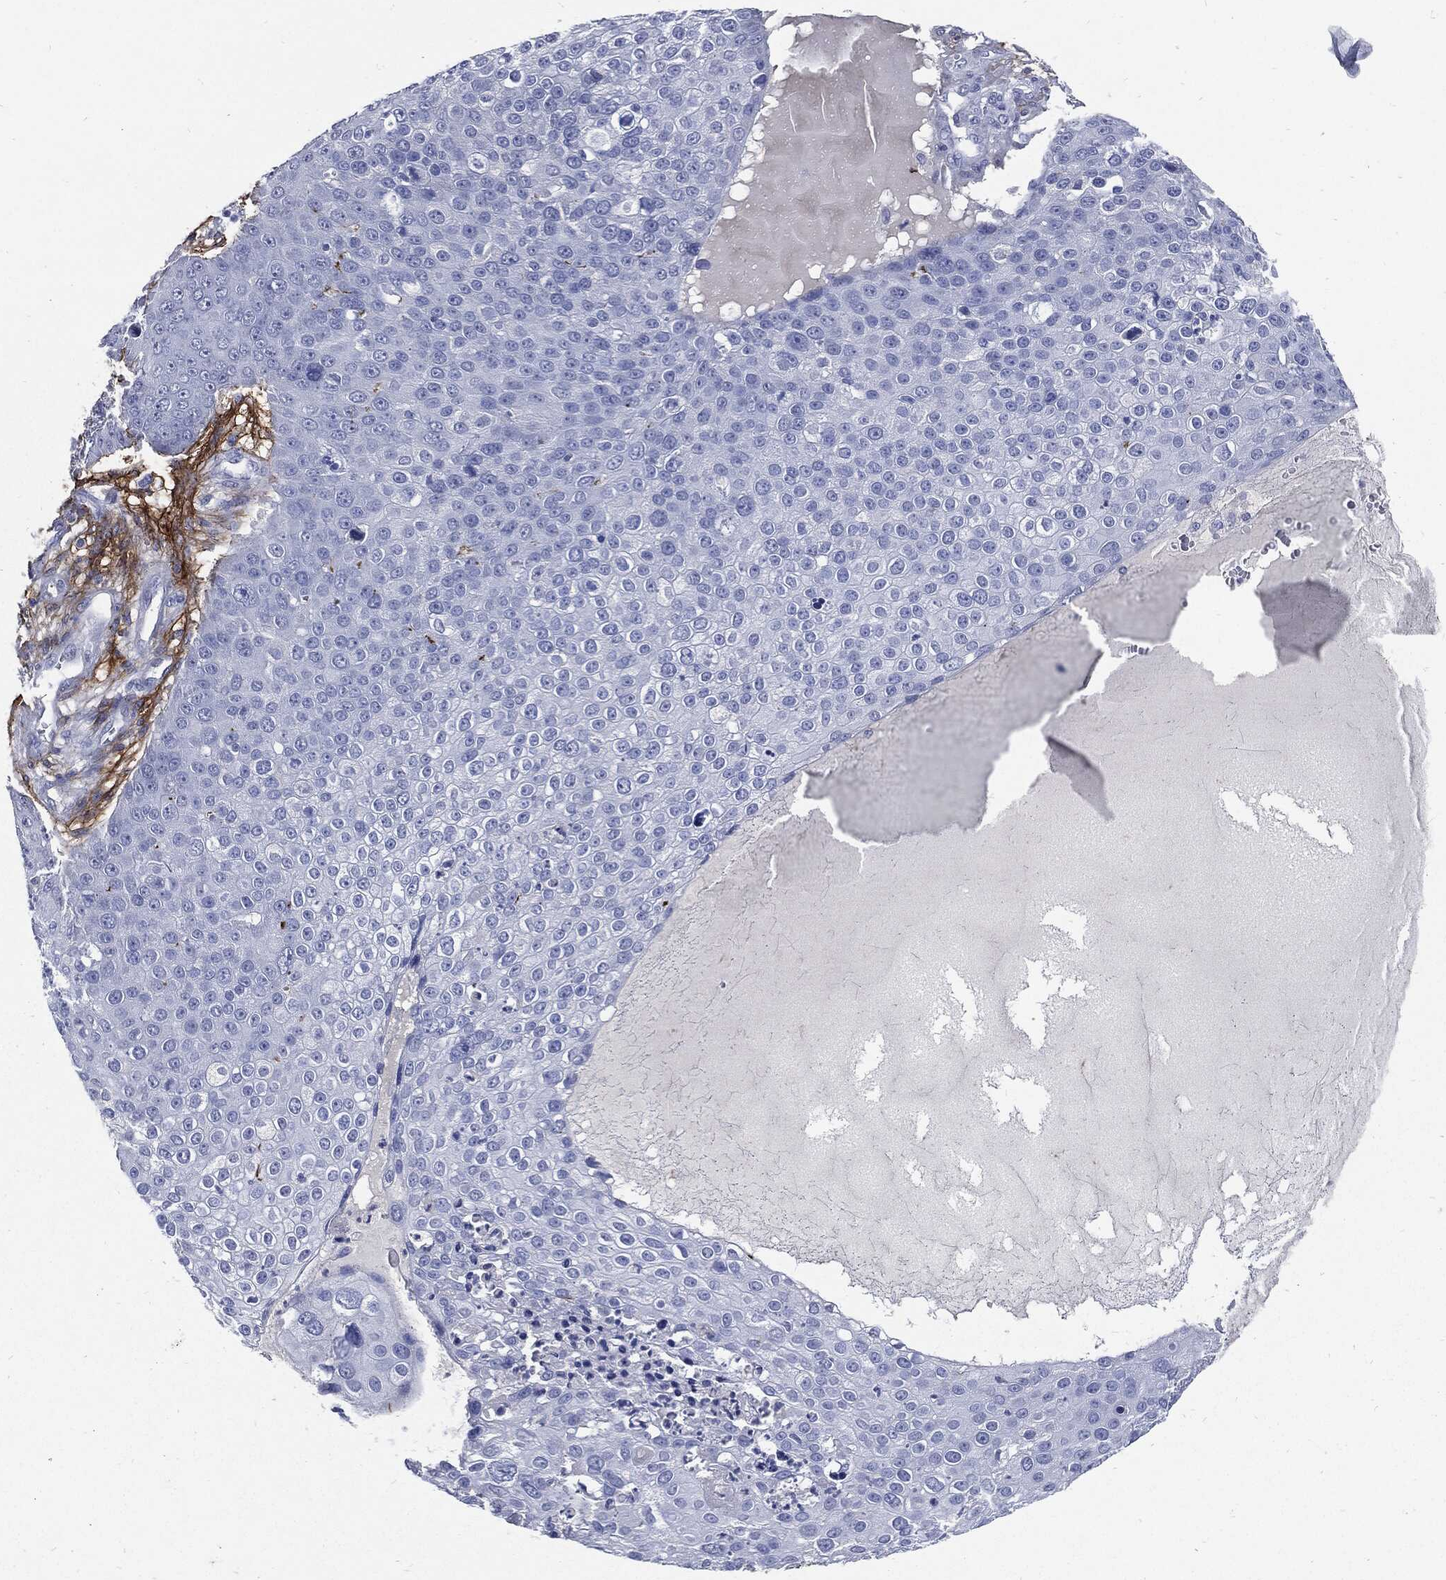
{"staining": {"intensity": "negative", "quantity": "none", "location": "none"}, "tissue": "skin cancer", "cell_type": "Tumor cells", "image_type": "cancer", "snomed": [{"axis": "morphology", "description": "Squamous cell carcinoma, NOS"}, {"axis": "topography", "description": "Skin"}], "caption": "DAB (3,3'-diaminobenzidine) immunohistochemical staining of human skin squamous cell carcinoma shows no significant staining in tumor cells. (IHC, brightfield microscopy, high magnification).", "gene": "FBN1", "patient": {"sex": "male", "age": 71}}